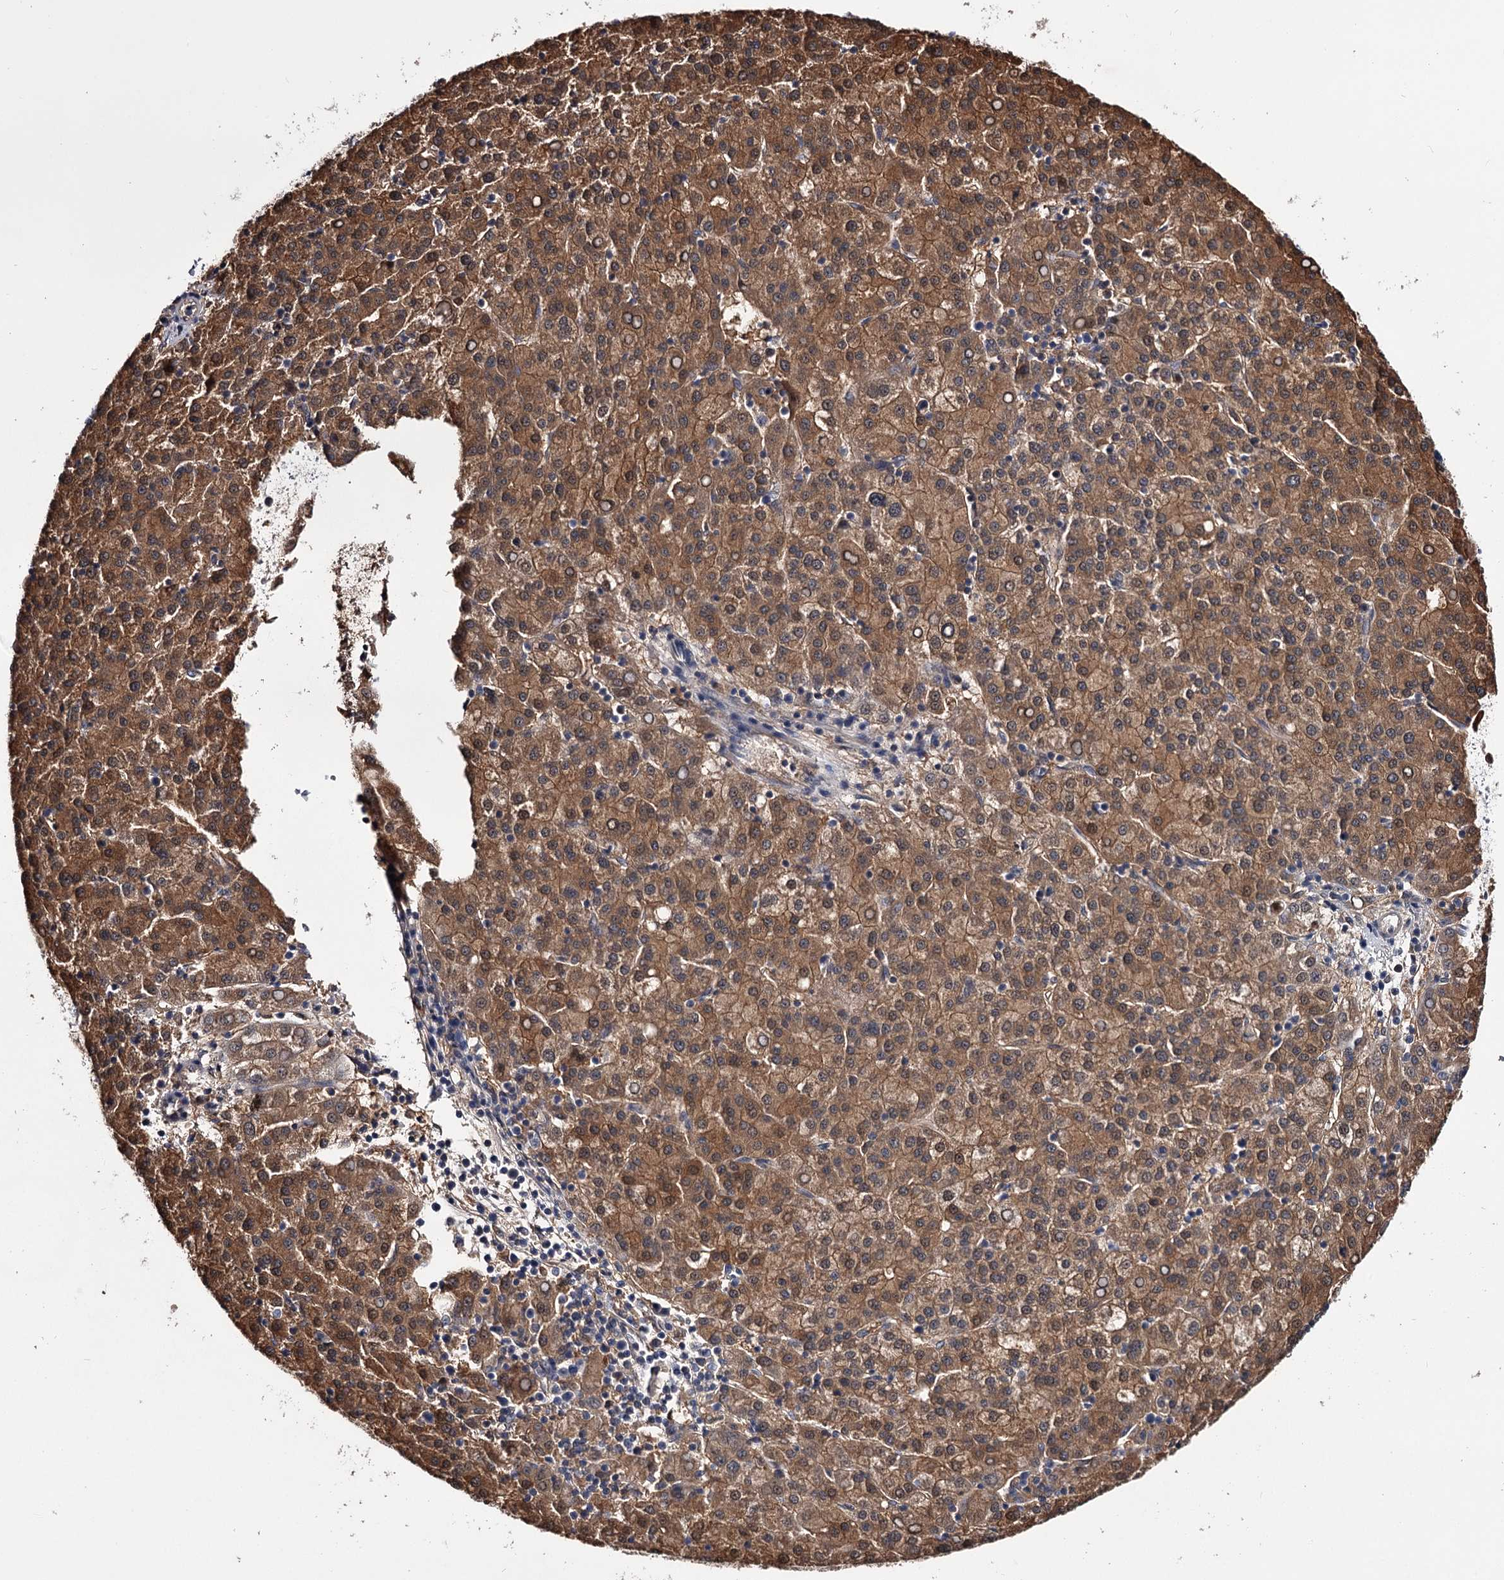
{"staining": {"intensity": "moderate", "quantity": ">75%", "location": "cytoplasmic/membranous,nuclear"}, "tissue": "liver cancer", "cell_type": "Tumor cells", "image_type": "cancer", "snomed": [{"axis": "morphology", "description": "Carcinoma, Hepatocellular, NOS"}, {"axis": "topography", "description": "Liver"}], "caption": "Immunohistochemical staining of human liver cancer (hepatocellular carcinoma) displays moderate cytoplasmic/membranous and nuclear protein expression in approximately >75% of tumor cells.", "gene": "GSTO1", "patient": {"sex": "female", "age": 58}}